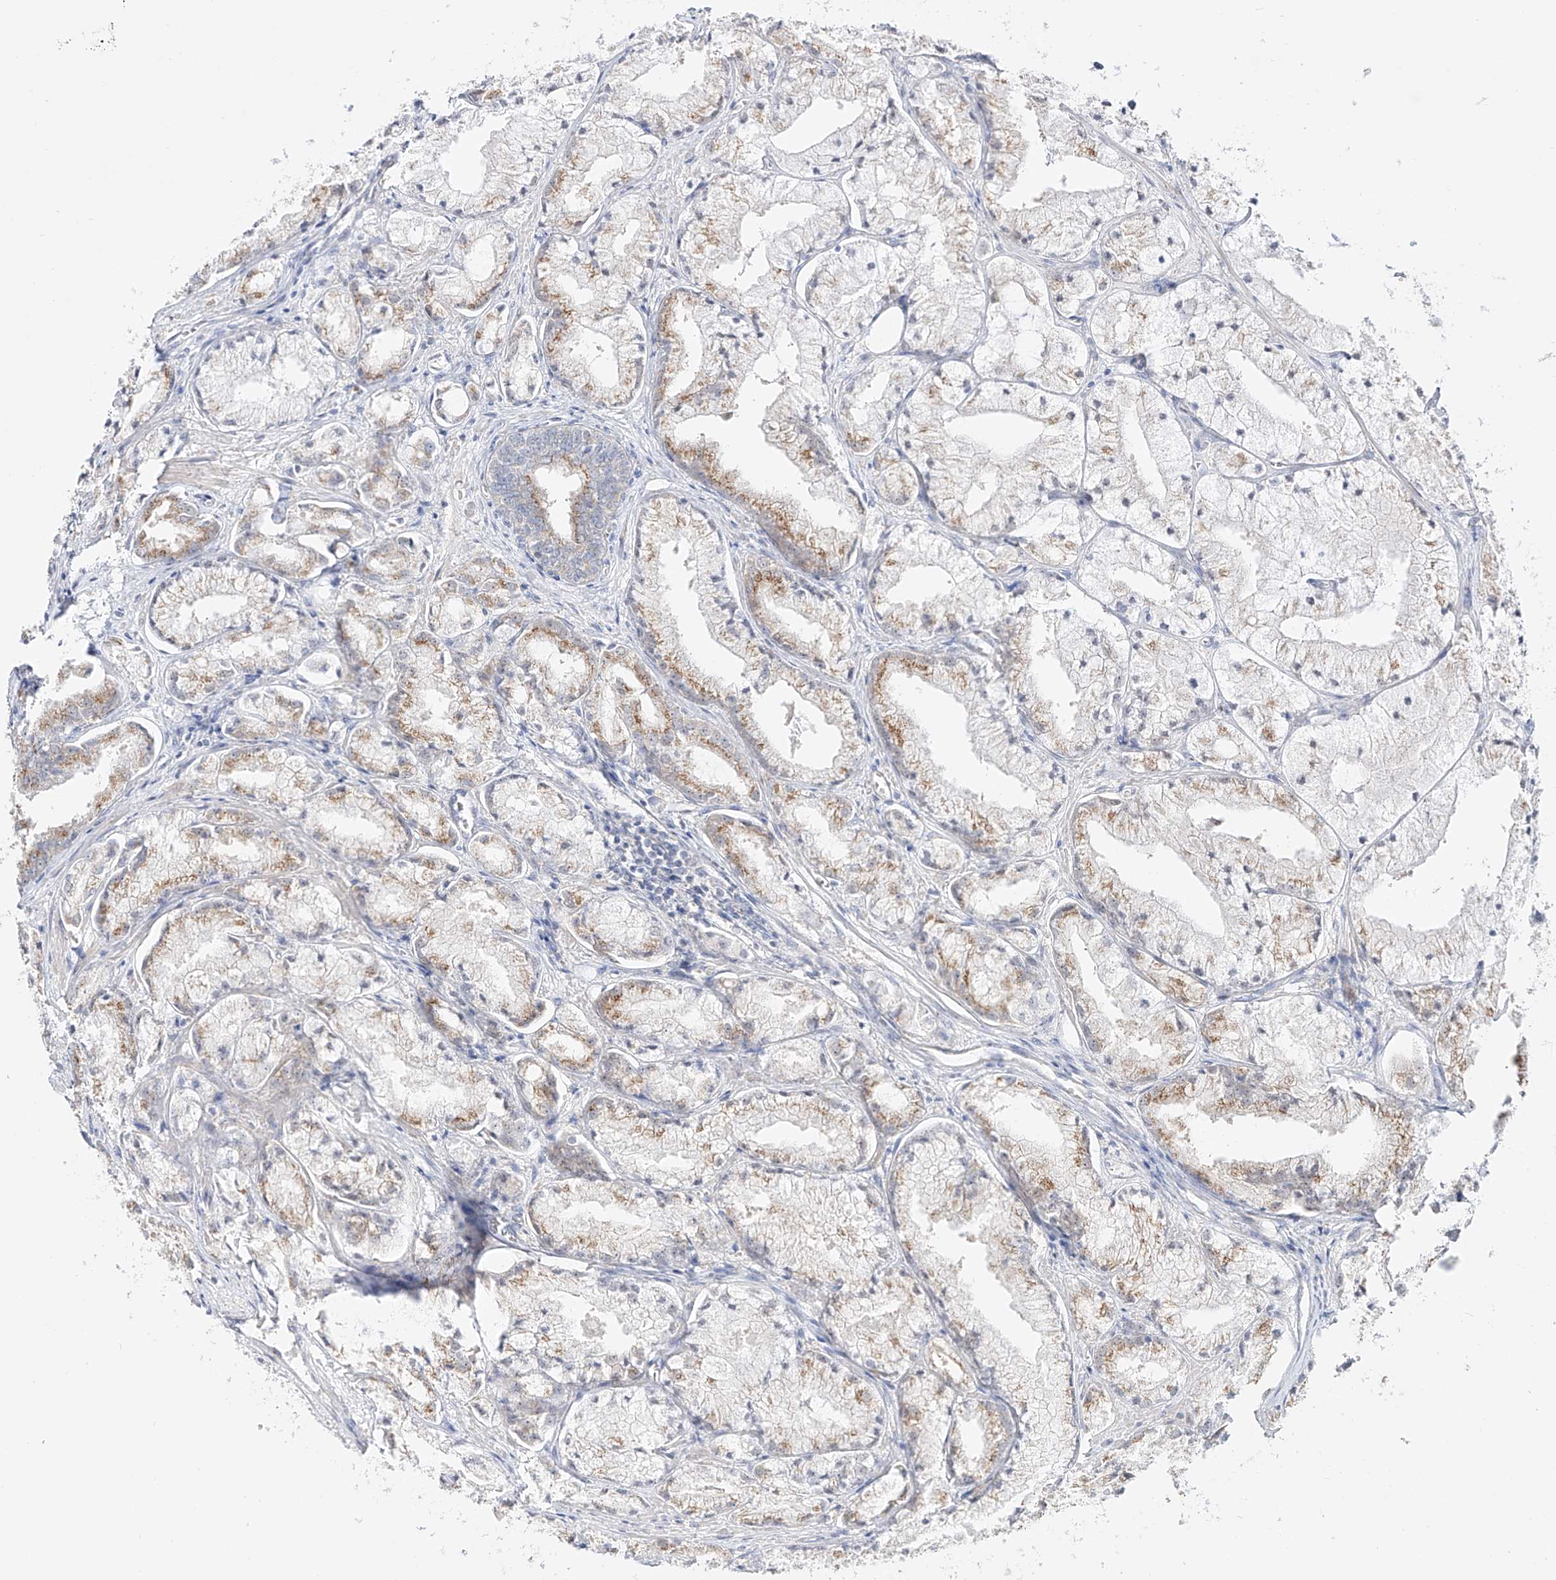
{"staining": {"intensity": "moderate", "quantity": "25%-75%", "location": "cytoplasmic/membranous"}, "tissue": "prostate cancer", "cell_type": "Tumor cells", "image_type": "cancer", "snomed": [{"axis": "morphology", "description": "Adenocarcinoma, High grade"}, {"axis": "topography", "description": "Prostate"}], "caption": "IHC staining of prostate high-grade adenocarcinoma, which demonstrates medium levels of moderate cytoplasmic/membranous expression in about 25%-75% of tumor cells indicating moderate cytoplasmic/membranous protein staining. The staining was performed using DAB (brown) for protein detection and nuclei were counterstained in hematoxylin (blue).", "gene": "BSDC1", "patient": {"sex": "male", "age": 50}}